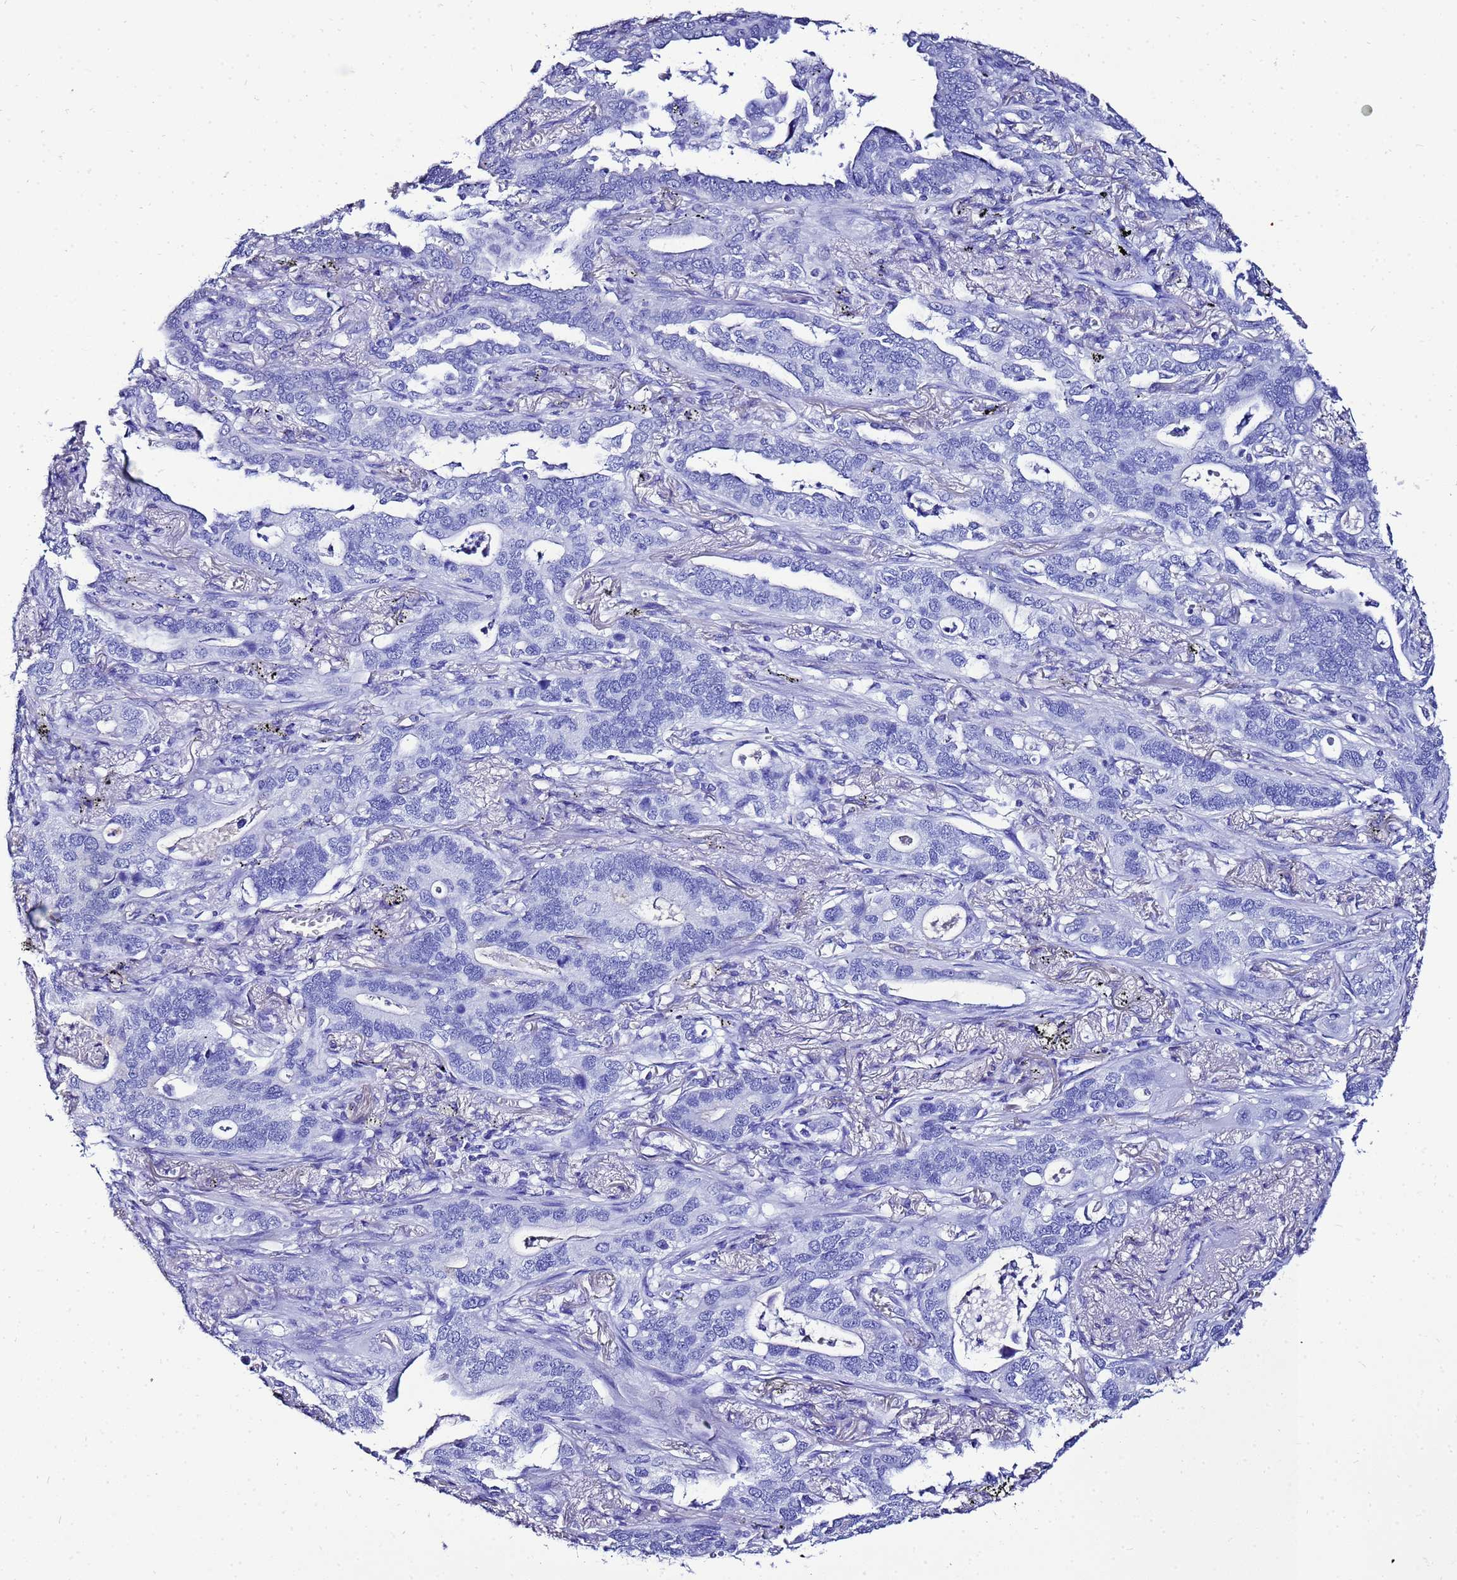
{"staining": {"intensity": "negative", "quantity": "none", "location": "none"}, "tissue": "lung cancer", "cell_type": "Tumor cells", "image_type": "cancer", "snomed": [{"axis": "morphology", "description": "Adenocarcinoma, NOS"}, {"axis": "topography", "description": "Lung"}], "caption": "Lung adenocarcinoma stained for a protein using immunohistochemistry shows no positivity tumor cells.", "gene": "LIPF", "patient": {"sex": "male", "age": 67}}